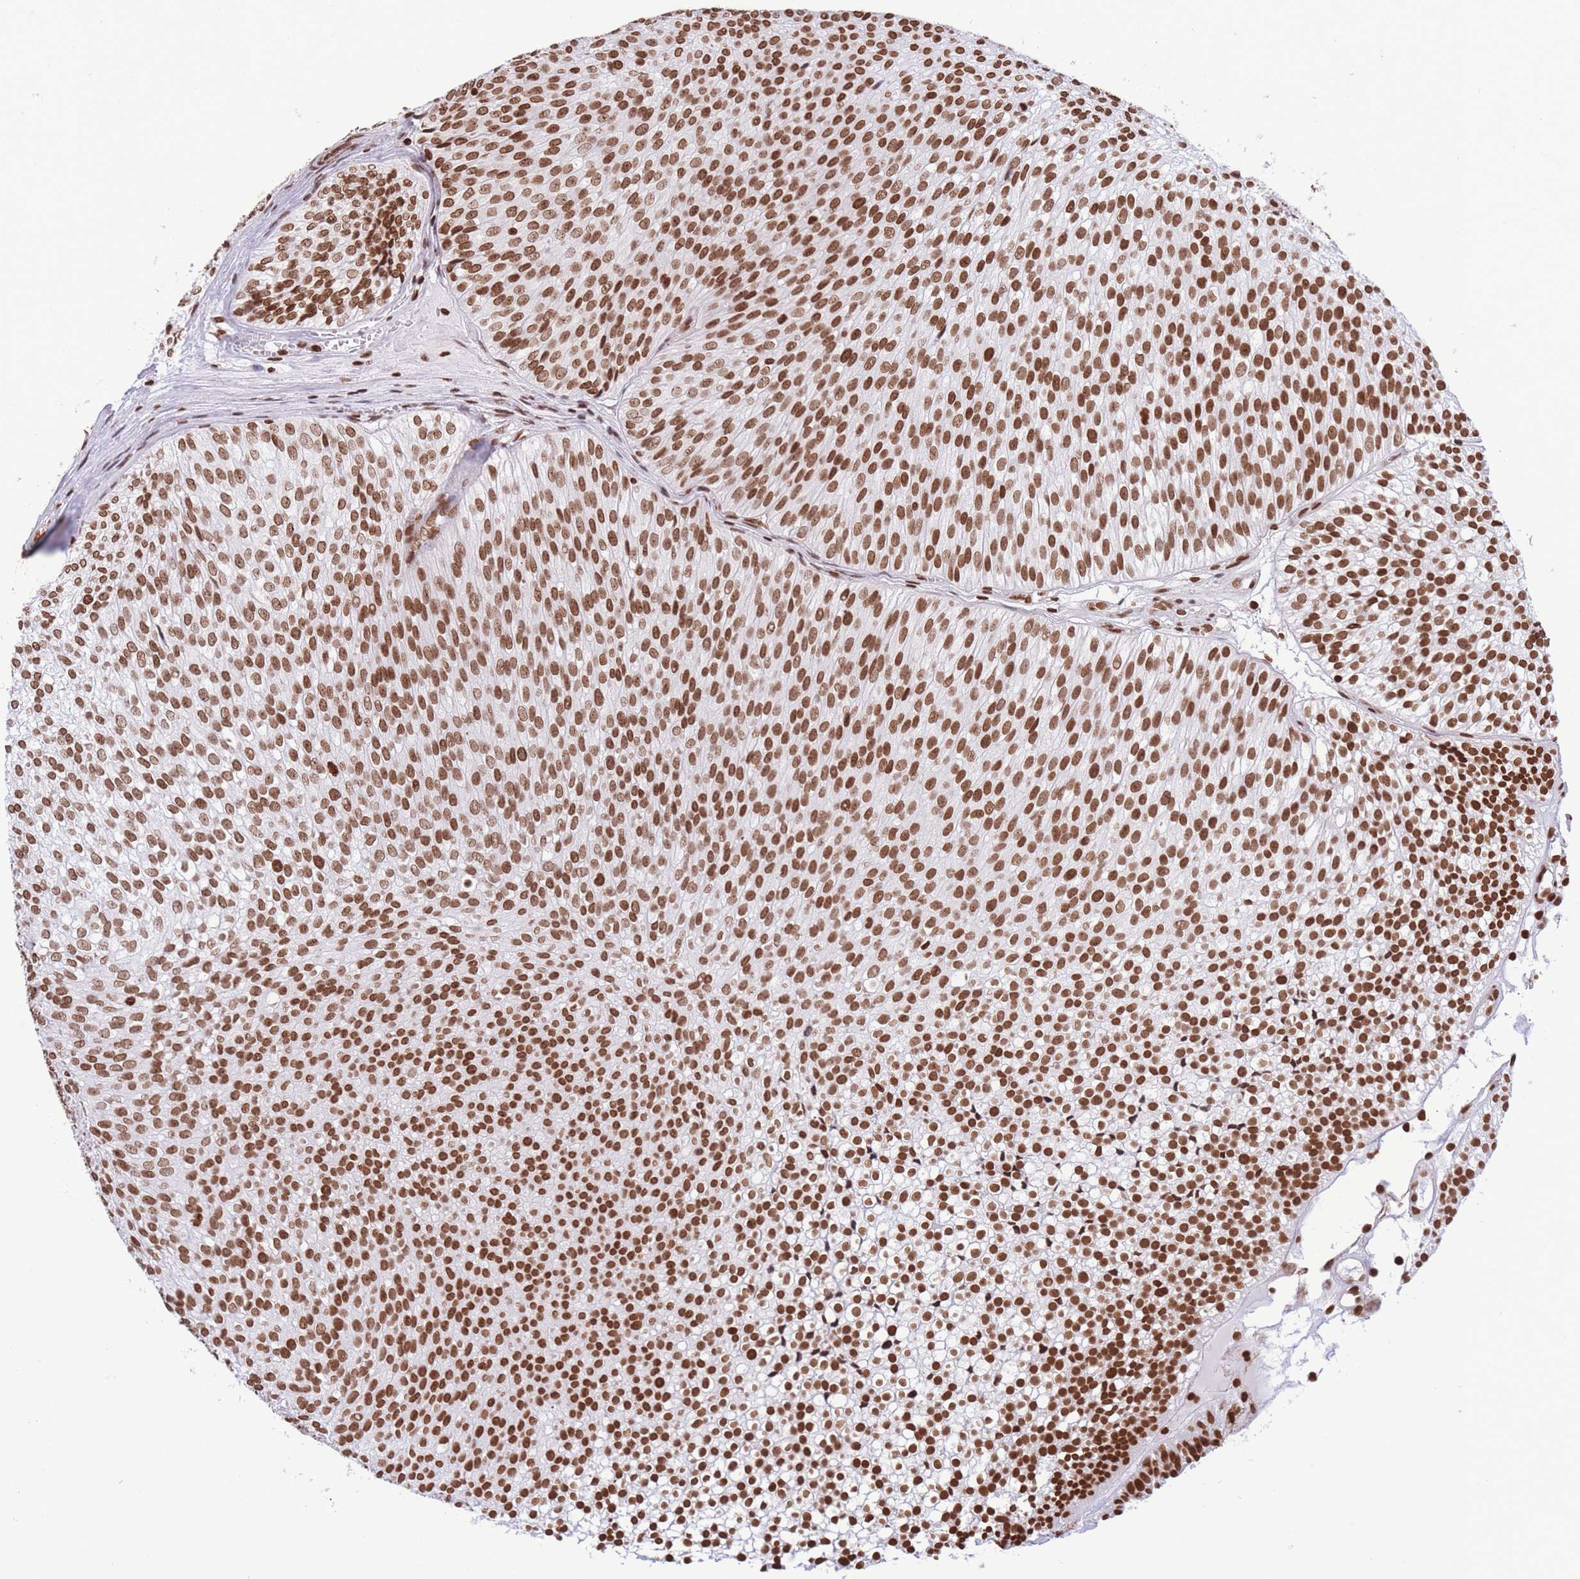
{"staining": {"intensity": "moderate", "quantity": ">75%", "location": "nuclear"}, "tissue": "urothelial cancer", "cell_type": "Tumor cells", "image_type": "cancer", "snomed": [{"axis": "morphology", "description": "Urothelial carcinoma, Low grade"}, {"axis": "topography", "description": "Urinary bladder"}], "caption": "A brown stain labels moderate nuclear positivity of a protein in human urothelial cancer tumor cells. Immunohistochemistry (ihc) stains the protein of interest in brown and the nuclei are stained blue.", "gene": "H2BC11", "patient": {"sex": "male", "age": 91}}